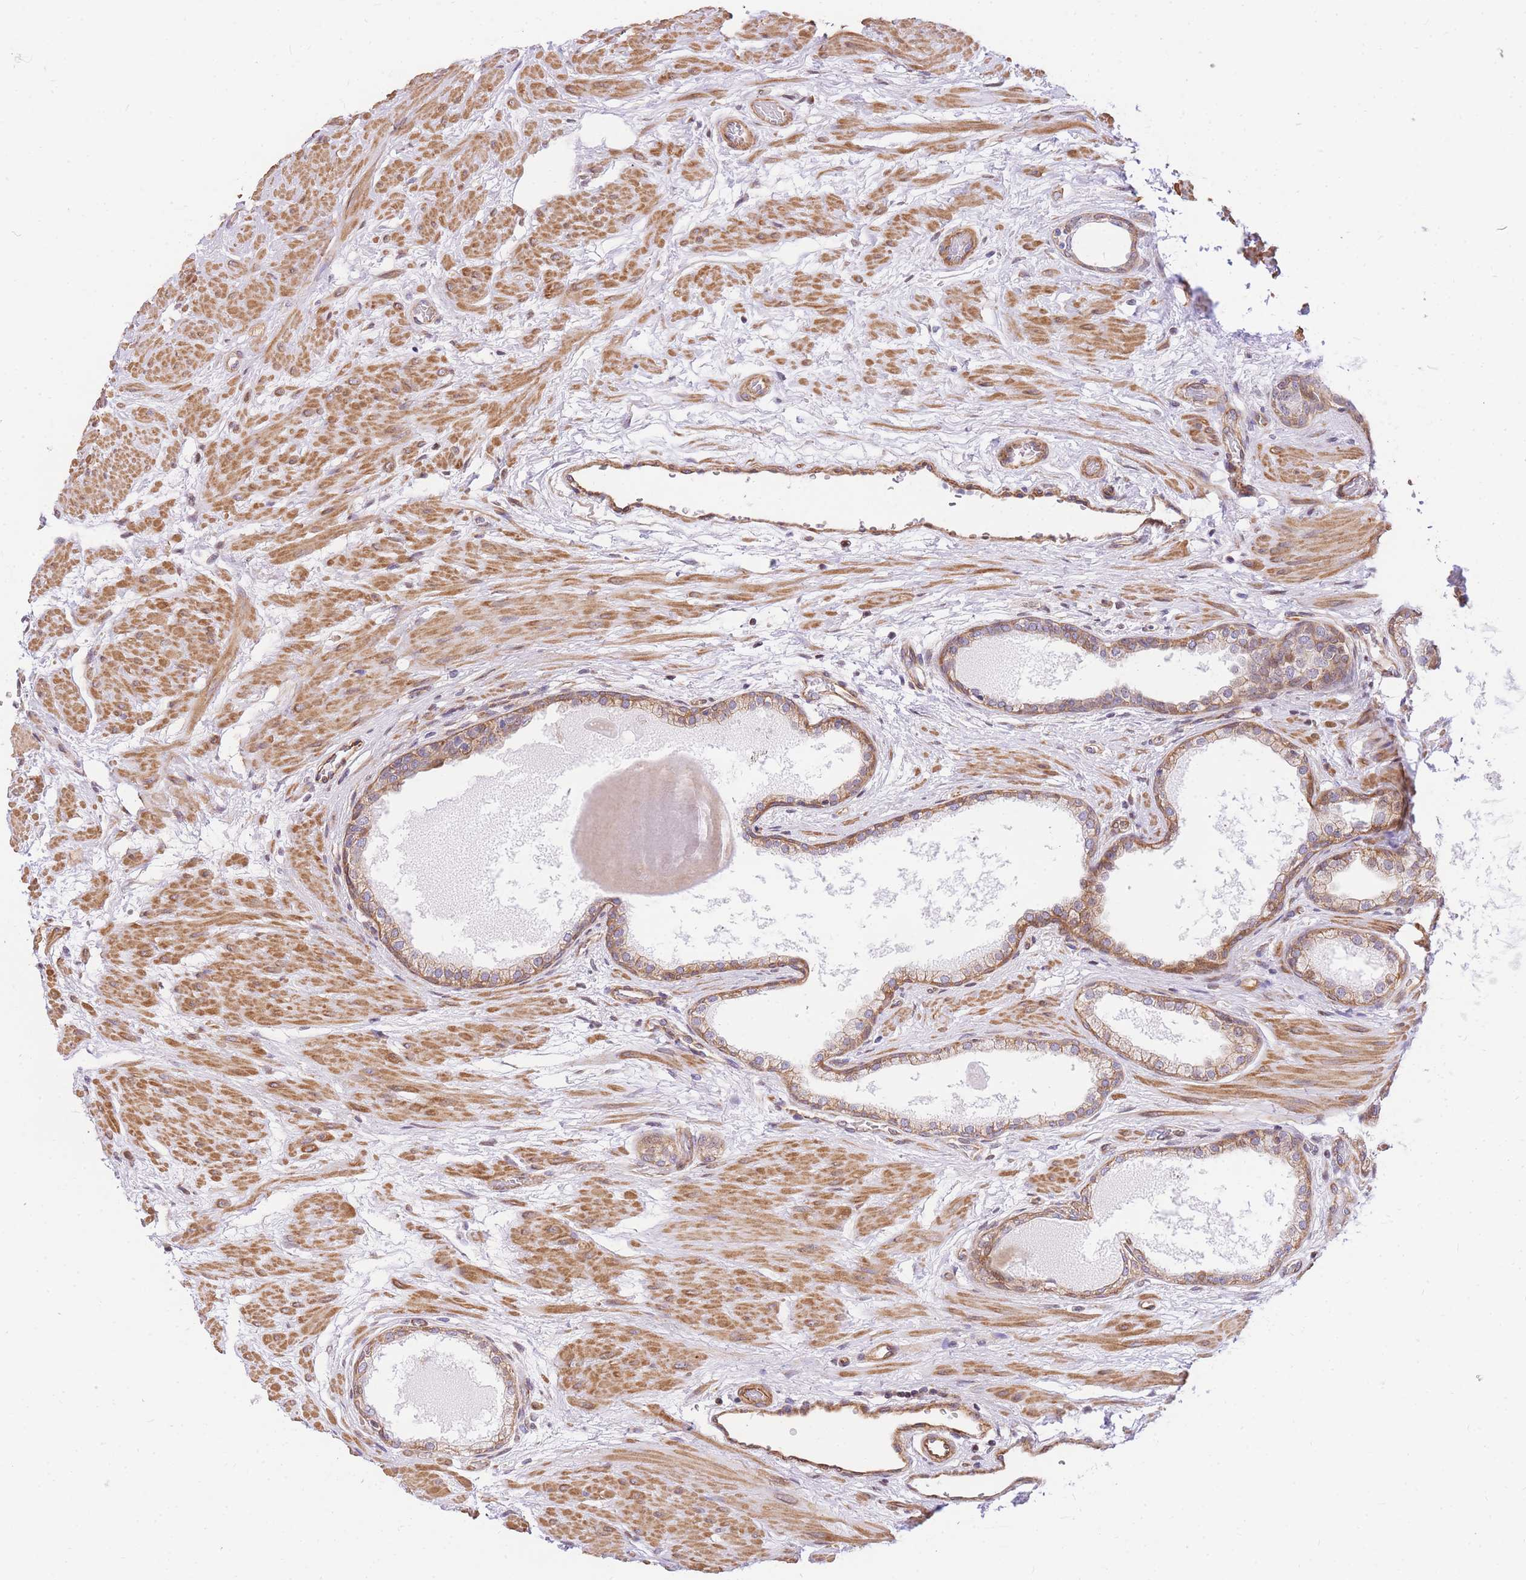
{"staining": {"intensity": "moderate", "quantity": "<25%", "location": "cytoplasmic/membranous"}, "tissue": "prostate", "cell_type": "Glandular cells", "image_type": "normal", "snomed": [{"axis": "morphology", "description": "Normal tissue, NOS"}, {"axis": "topography", "description": "Prostate"}], "caption": "Immunohistochemistry image of normal prostate: prostate stained using IHC demonstrates low levels of moderate protein expression localized specifically in the cytoplasmic/membranous of glandular cells, appearing as a cytoplasmic/membranous brown color.", "gene": "S100PBP", "patient": {"sex": "male", "age": 48}}